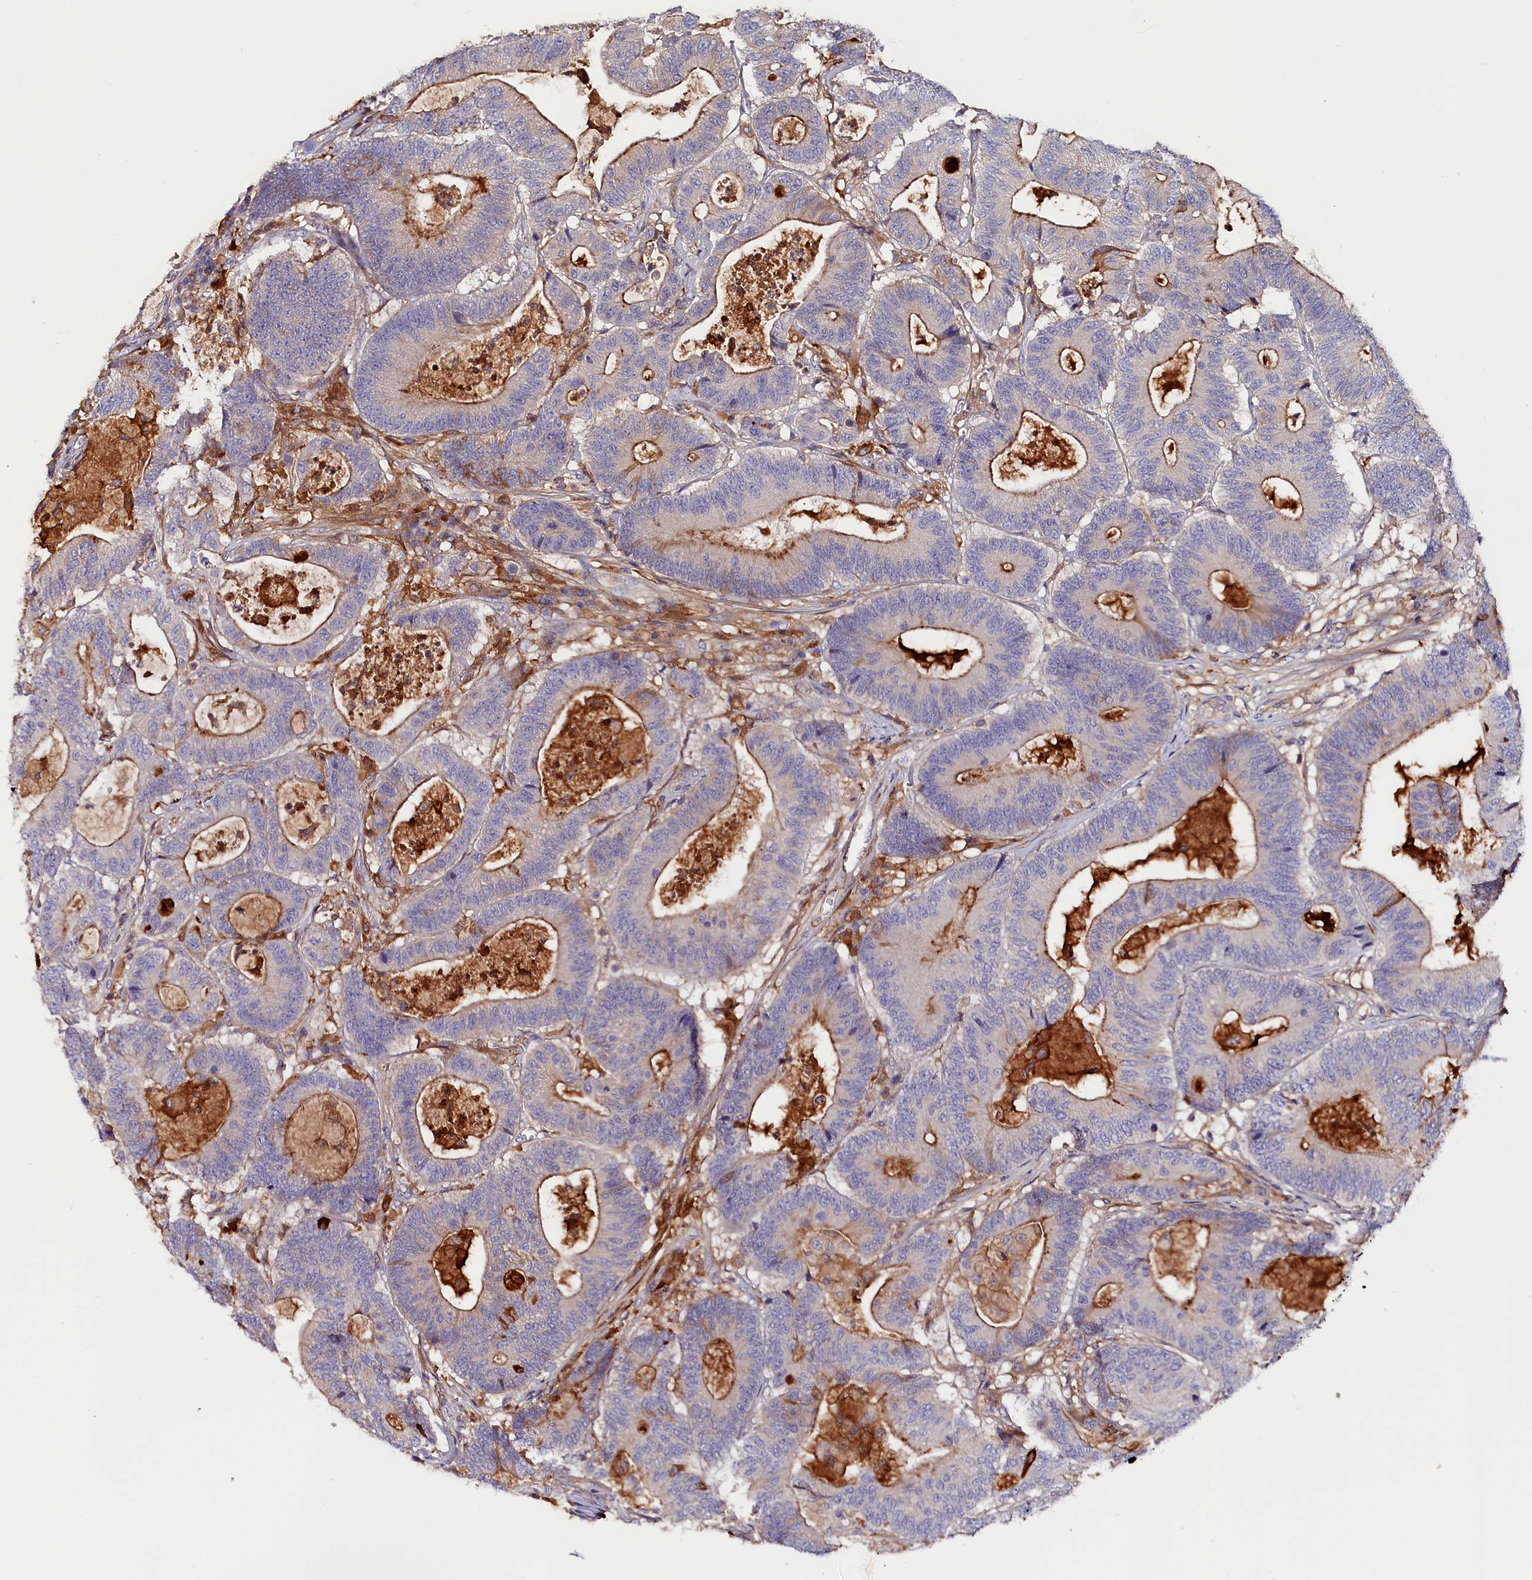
{"staining": {"intensity": "moderate", "quantity": "25%-75%", "location": "cytoplasmic/membranous"}, "tissue": "colorectal cancer", "cell_type": "Tumor cells", "image_type": "cancer", "snomed": [{"axis": "morphology", "description": "Adenocarcinoma, NOS"}, {"axis": "topography", "description": "Colon"}], "caption": "An image of human colorectal cancer stained for a protein displays moderate cytoplasmic/membranous brown staining in tumor cells.", "gene": "KATNB1", "patient": {"sex": "female", "age": 84}}